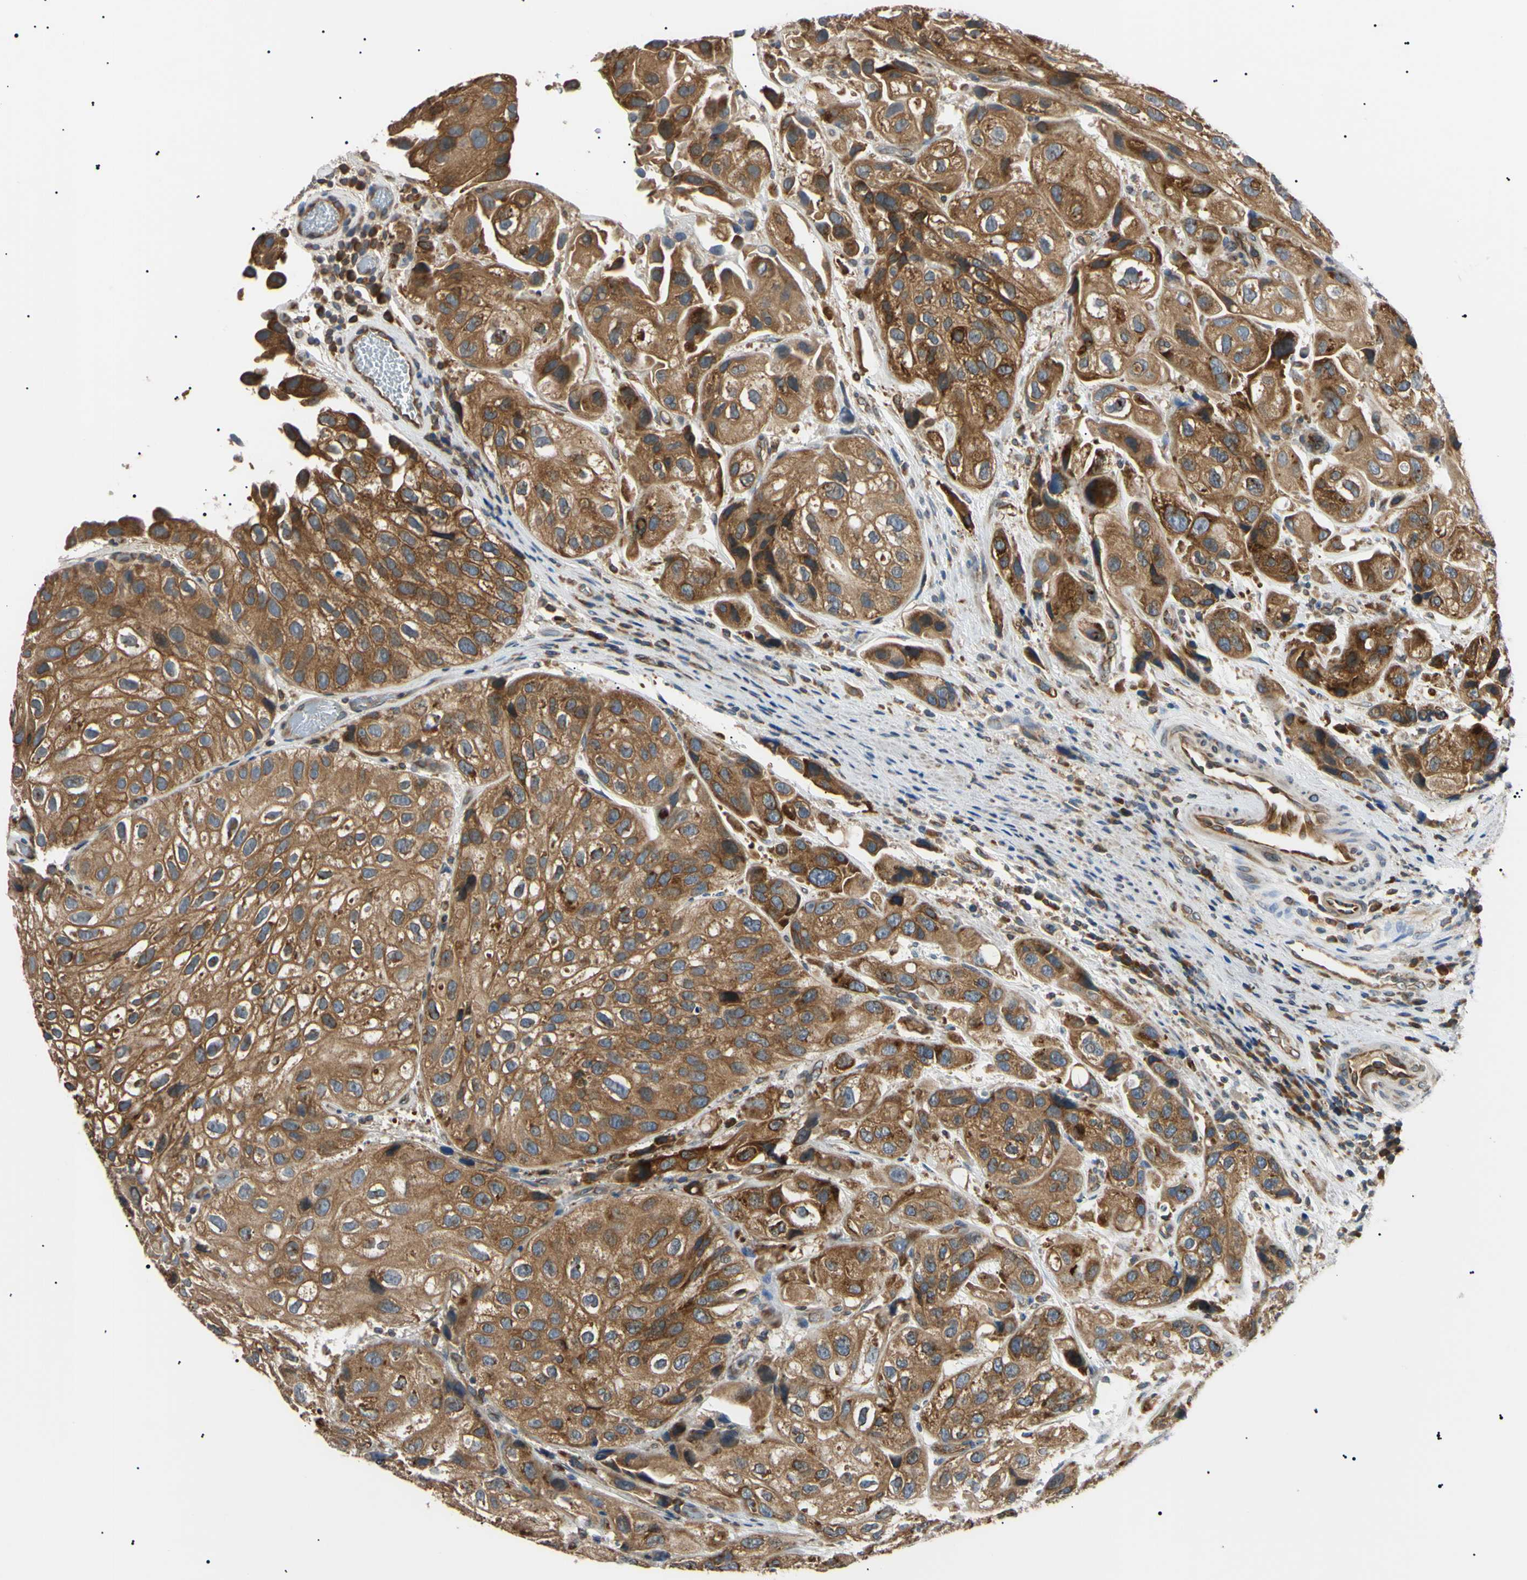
{"staining": {"intensity": "strong", "quantity": ">75%", "location": "cytoplasmic/membranous"}, "tissue": "urothelial cancer", "cell_type": "Tumor cells", "image_type": "cancer", "snomed": [{"axis": "morphology", "description": "Urothelial carcinoma, High grade"}, {"axis": "topography", "description": "Urinary bladder"}], "caption": "Human urothelial cancer stained with a brown dye exhibits strong cytoplasmic/membranous positive positivity in approximately >75% of tumor cells.", "gene": "VAPA", "patient": {"sex": "female", "age": 64}}